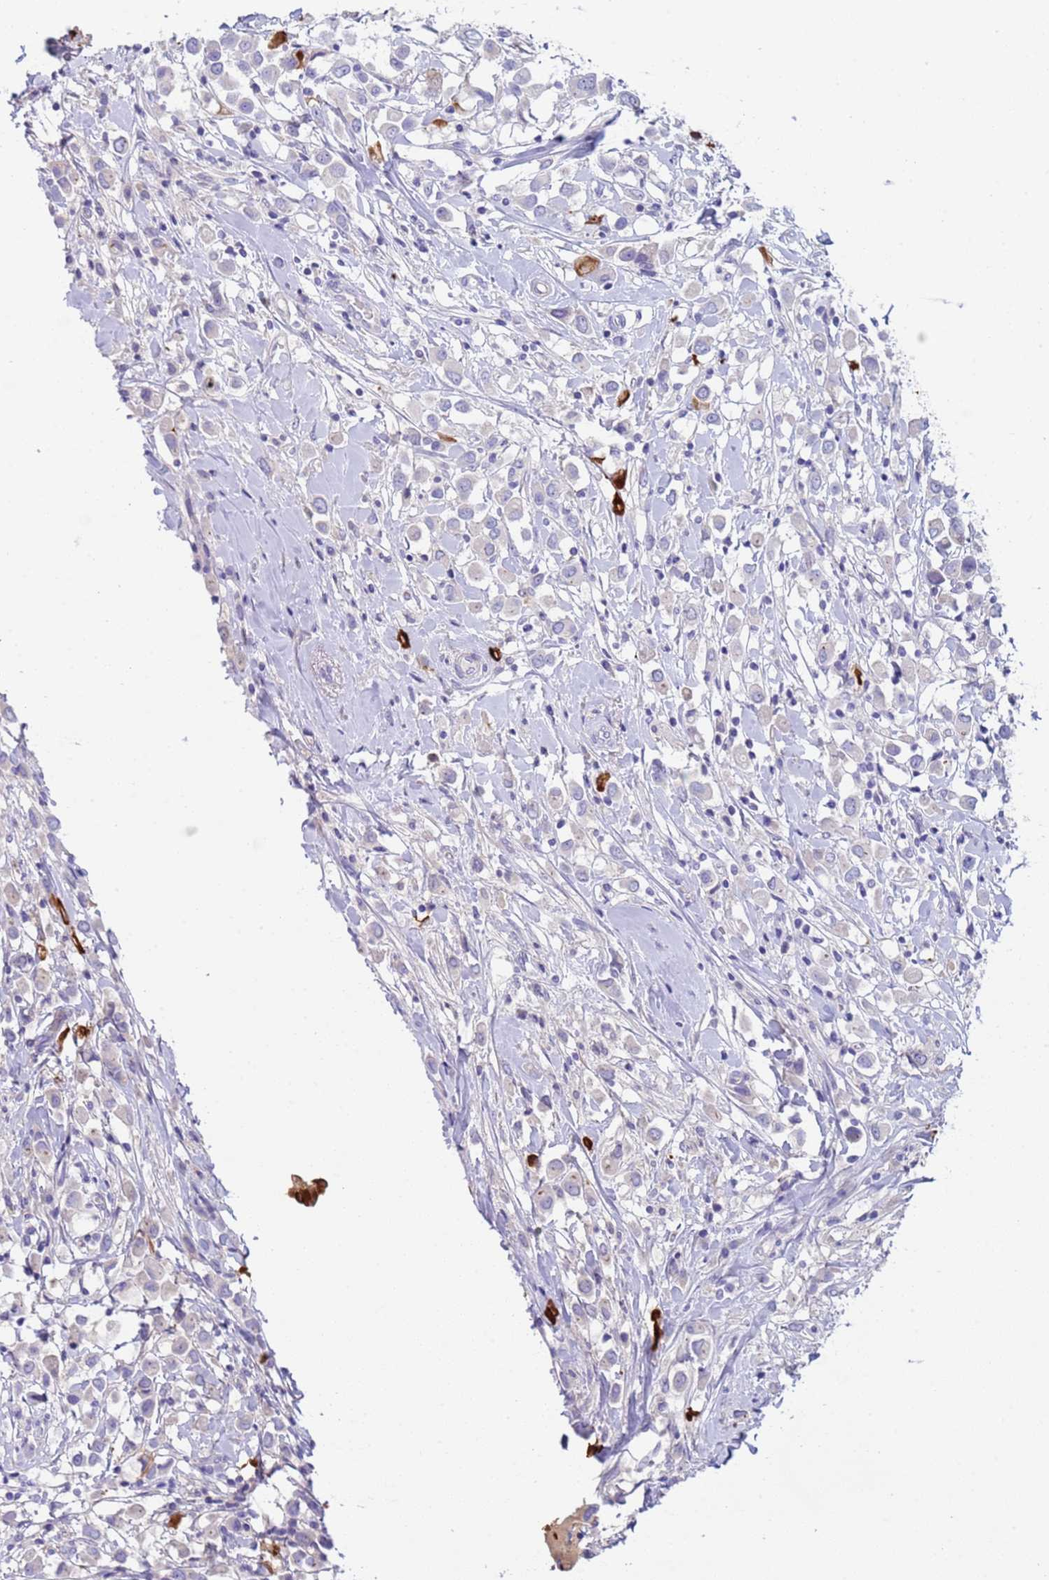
{"staining": {"intensity": "negative", "quantity": "none", "location": "none"}, "tissue": "breast cancer", "cell_type": "Tumor cells", "image_type": "cancer", "snomed": [{"axis": "morphology", "description": "Duct carcinoma"}, {"axis": "topography", "description": "Breast"}], "caption": "IHC image of neoplastic tissue: breast infiltrating ductal carcinoma stained with DAB (3,3'-diaminobenzidine) shows no significant protein positivity in tumor cells.", "gene": "C4orf46", "patient": {"sex": "female", "age": 61}}